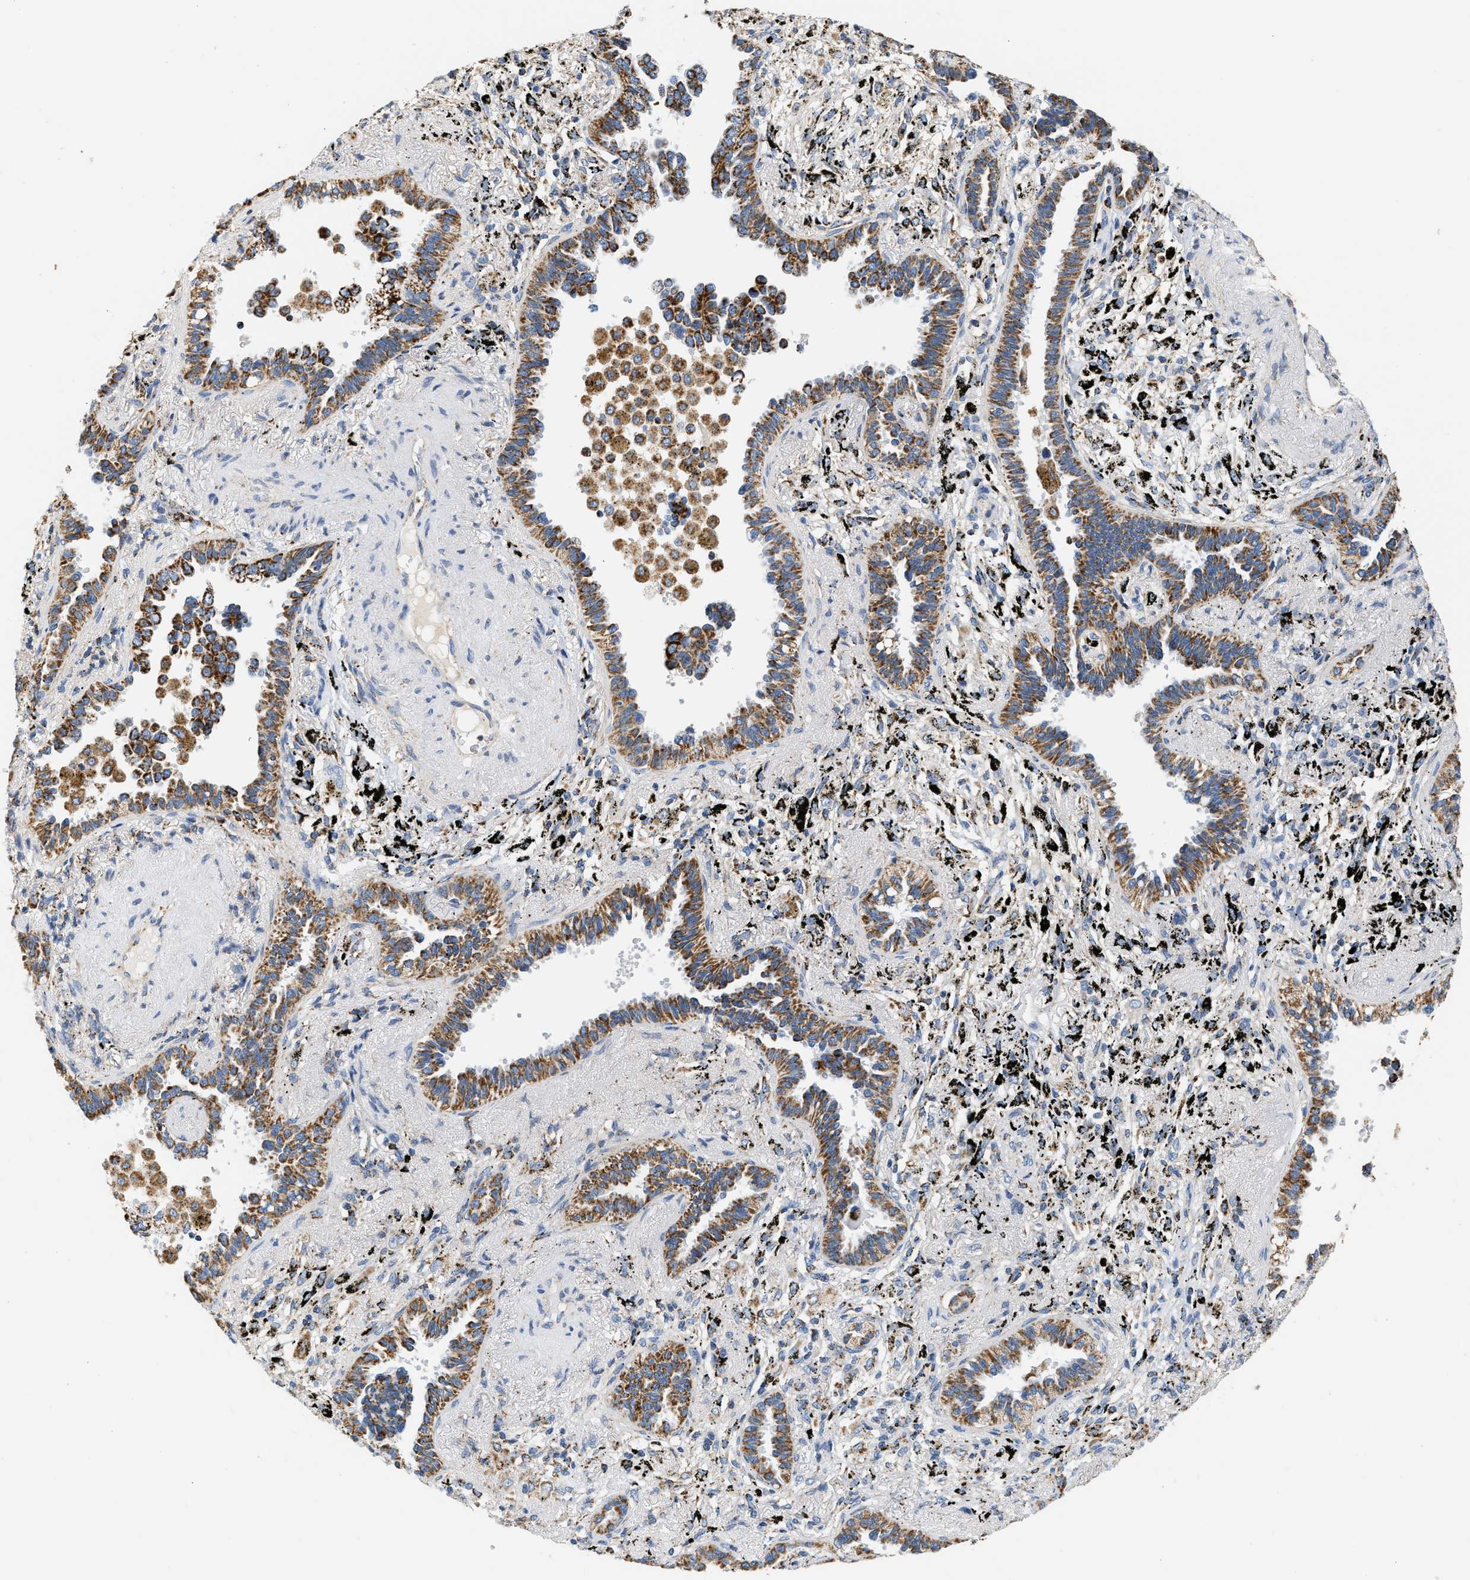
{"staining": {"intensity": "moderate", "quantity": ">75%", "location": "cytoplasmic/membranous"}, "tissue": "lung cancer", "cell_type": "Tumor cells", "image_type": "cancer", "snomed": [{"axis": "morphology", "description": "Adenocarcinoma, NOS"}, {"axis": "topography", "description": "Lung"}], "caption": "Brown immunohistochemical staining in human lung adenocarcinoma shows moderate cytoplasmic/membranous staining in about >75% of tumor cells. (DAB = brown stain, brightfield microscopy at high magnification).", "gene": "SHMT2", "patient": {"sex": "male", "age": 59}}